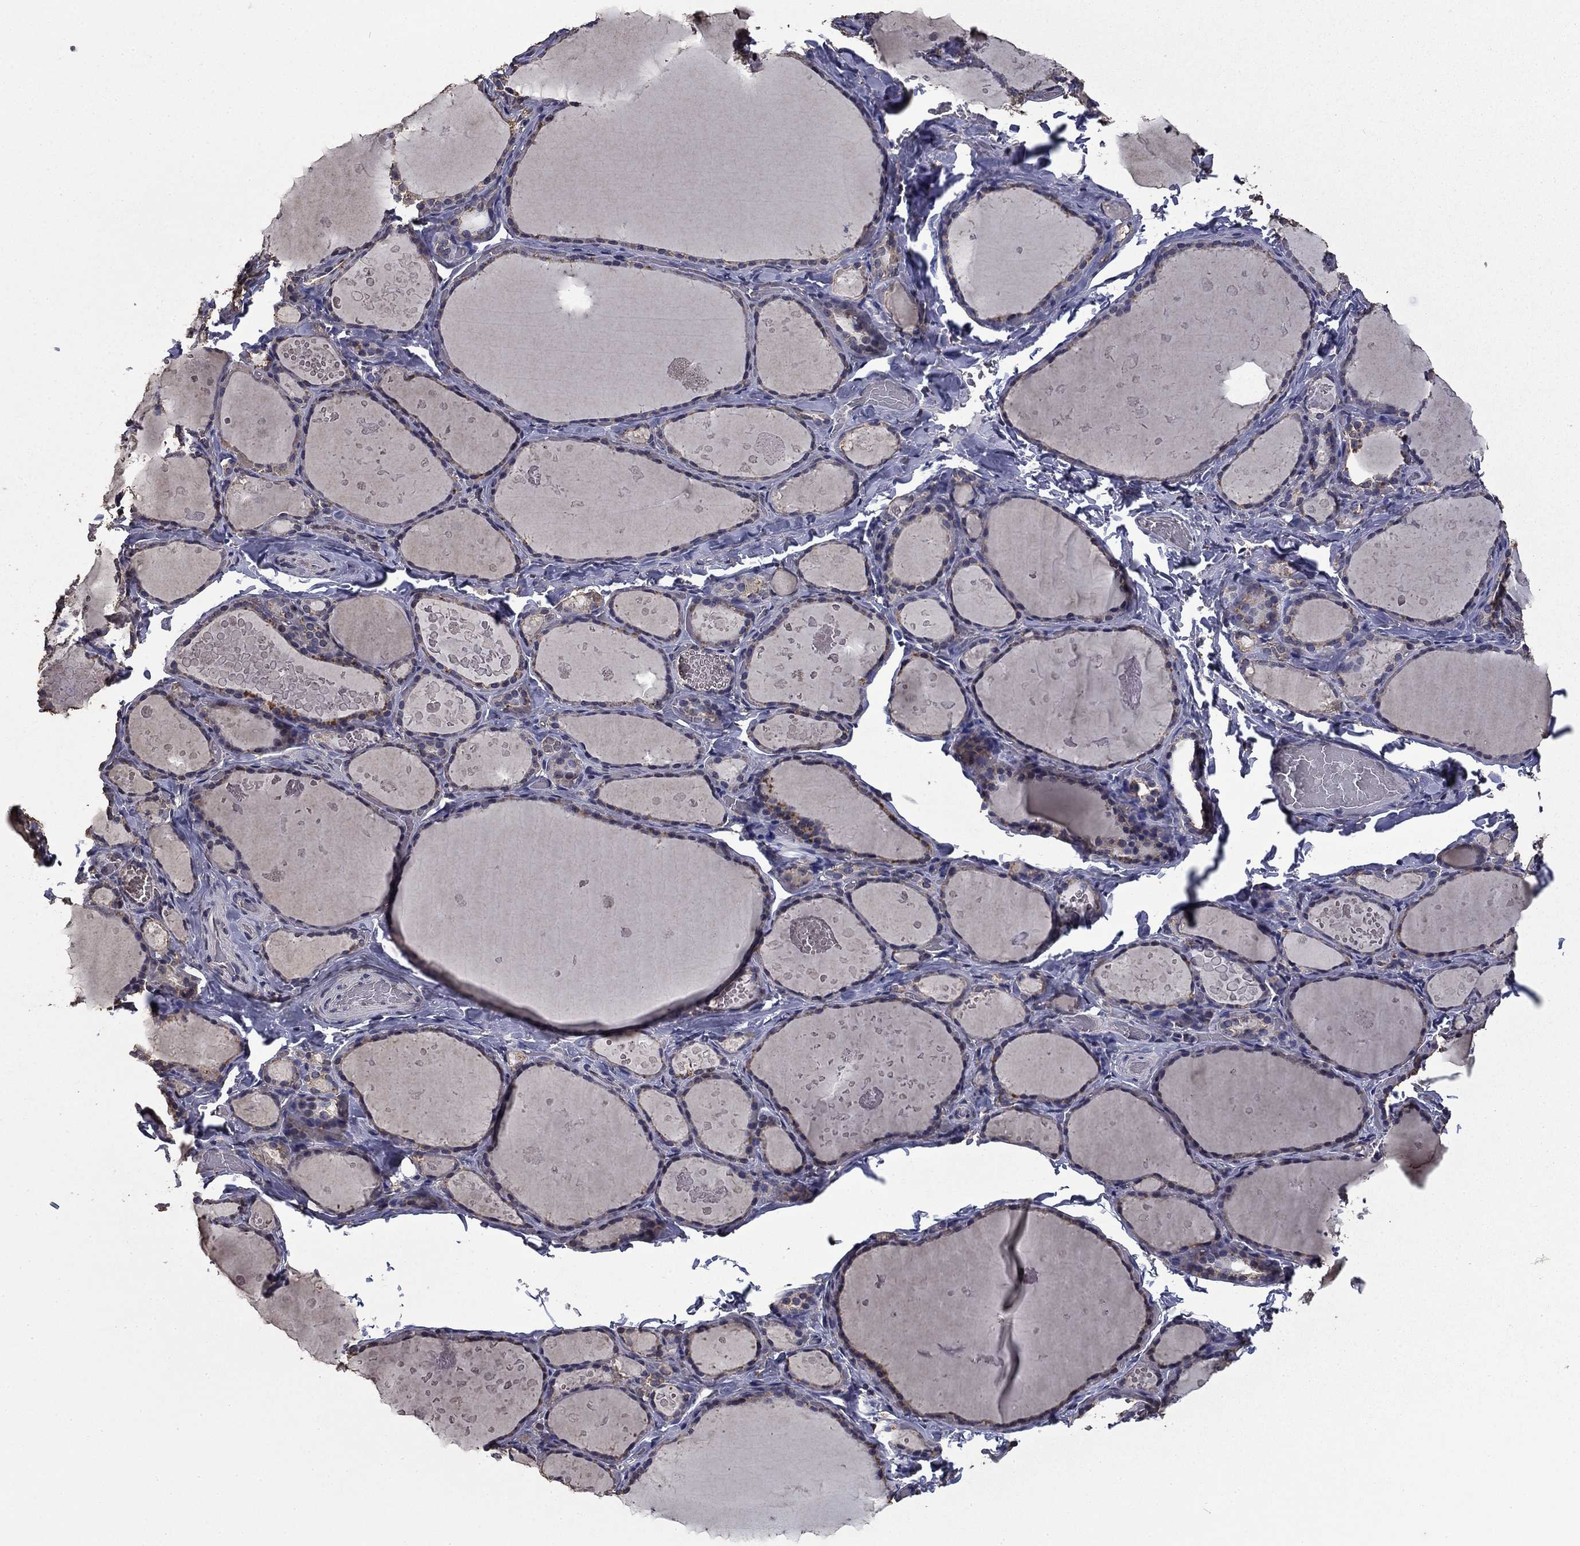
{"staining": {"intensity": "negative", "quantity": "none", "location": "none"}, "tissue": "thyroid gland", "cell_type": "Glandular cells", "image_type": "normal", "snomed": [{"axis": "morphology", "description": "Normal tissue, NOS"}, {"axis": "topography", "description": "Thyroid gland"}], "caption": "High magnification brightfield microscopy of normal thyroid gland stained with DAB (brown) and counterstained with hematoxylin (blue): glandular cells show no significant staining. (IHC, brightfield microscopy, high magnification).", "gene": "MFAP3L", "patient": {"sex": "female", "age": 56}}